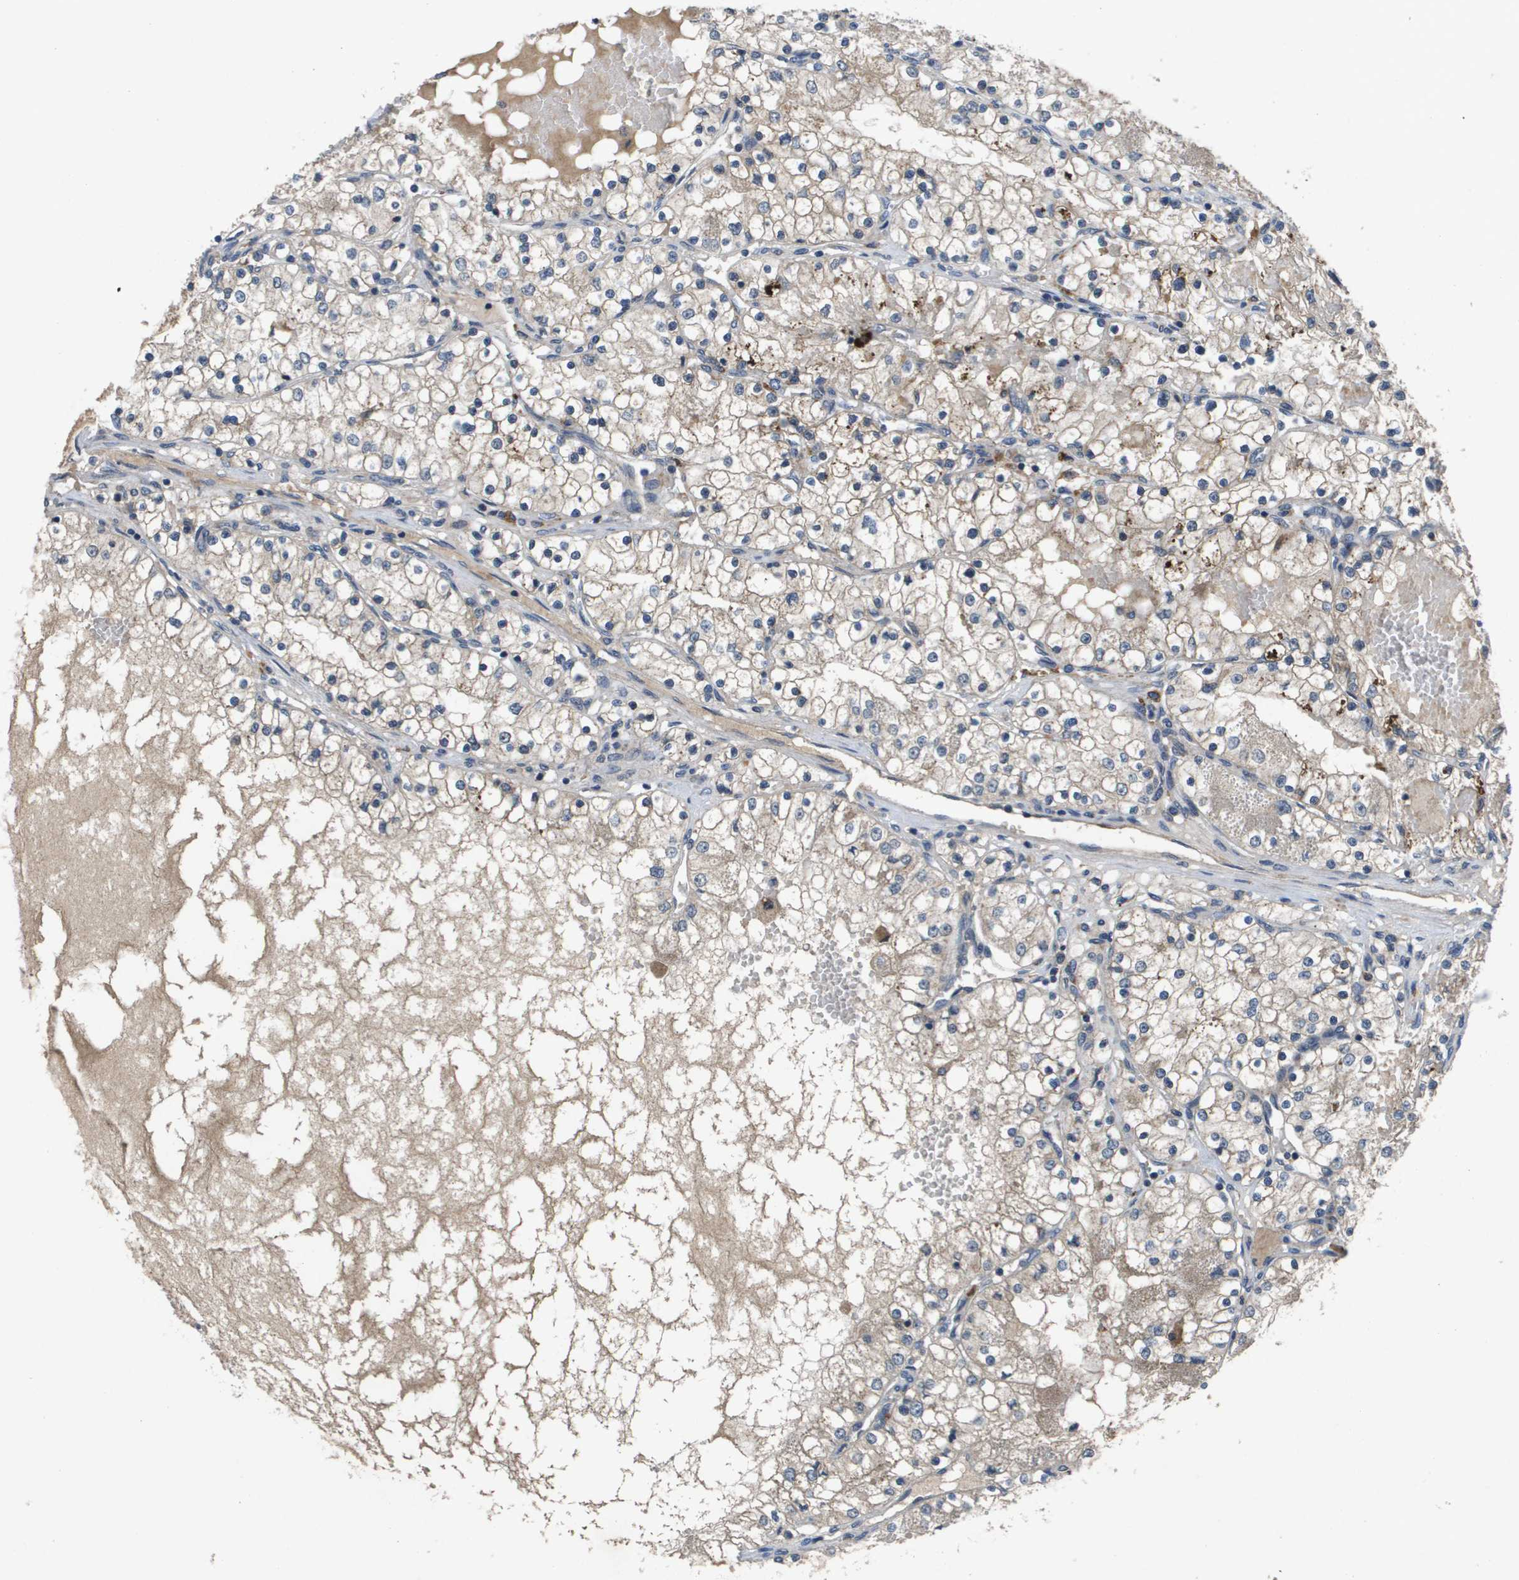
{"staining": {"intensity": "weak", "quantity": "<25%", "location": "cytoplasmic/membranous"}, "tissue": "renal cancer", "cell_type": "Tumor cells", "image_type": "cancer", "snomed": [{"axis": "morphology", "description": "Adenocarcinoma, NOS"}, {"axis": "topography", "description": "Kidney"}], "caption": "Renal adenocarcinoma was stained to show a protein in brown. There is no significant expression in tumor cells. Brightfield microscopy of immunohistochemistry stained with DAB (3,3'-diaminobenzidine) (brown) and hematoxylin (blue), captured at high magnification.", "gene": "PROC", "patient": {"sex": "male", "age": 68}}